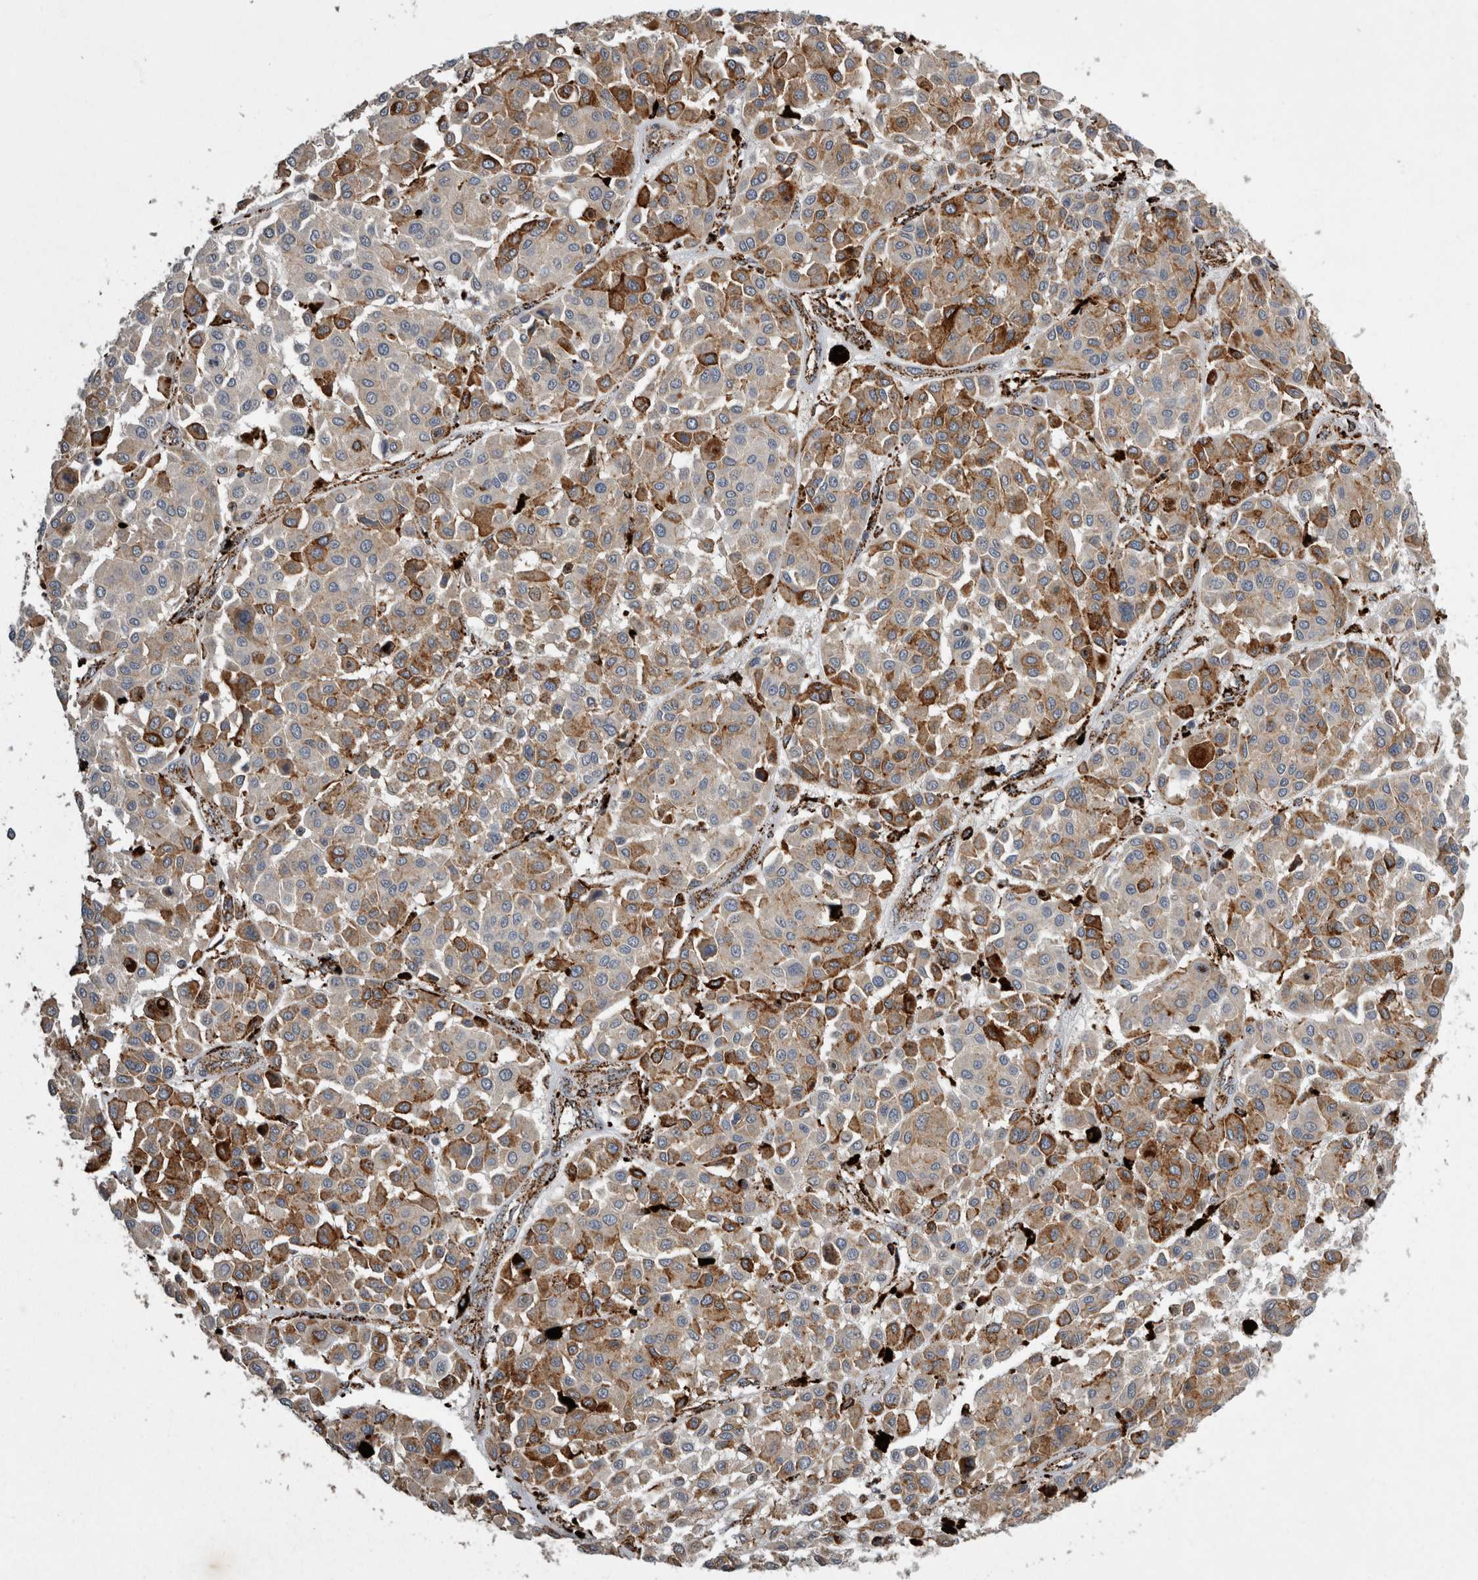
{"staining": {"intensity": "moderate", "quantity": ">75%", "location": "cytoplasmic/membranous"}, "tissue": "melanoma", "cell_type": "Tumor cells", "image_type": "cancer", "snomed": [{"axis": "morphology", "description": "Malignant melanoma, Metastatic site"}, {"axis": "topography", "description": "Soft tissue"}], "caption": "Protein analysis of melanoma tissue reveals moderate cytoplasmic/membranous staining in approximately >75% of tumor cells.", "gene": "CTSZ", "patient": {"sex": "male", "age": 41}}